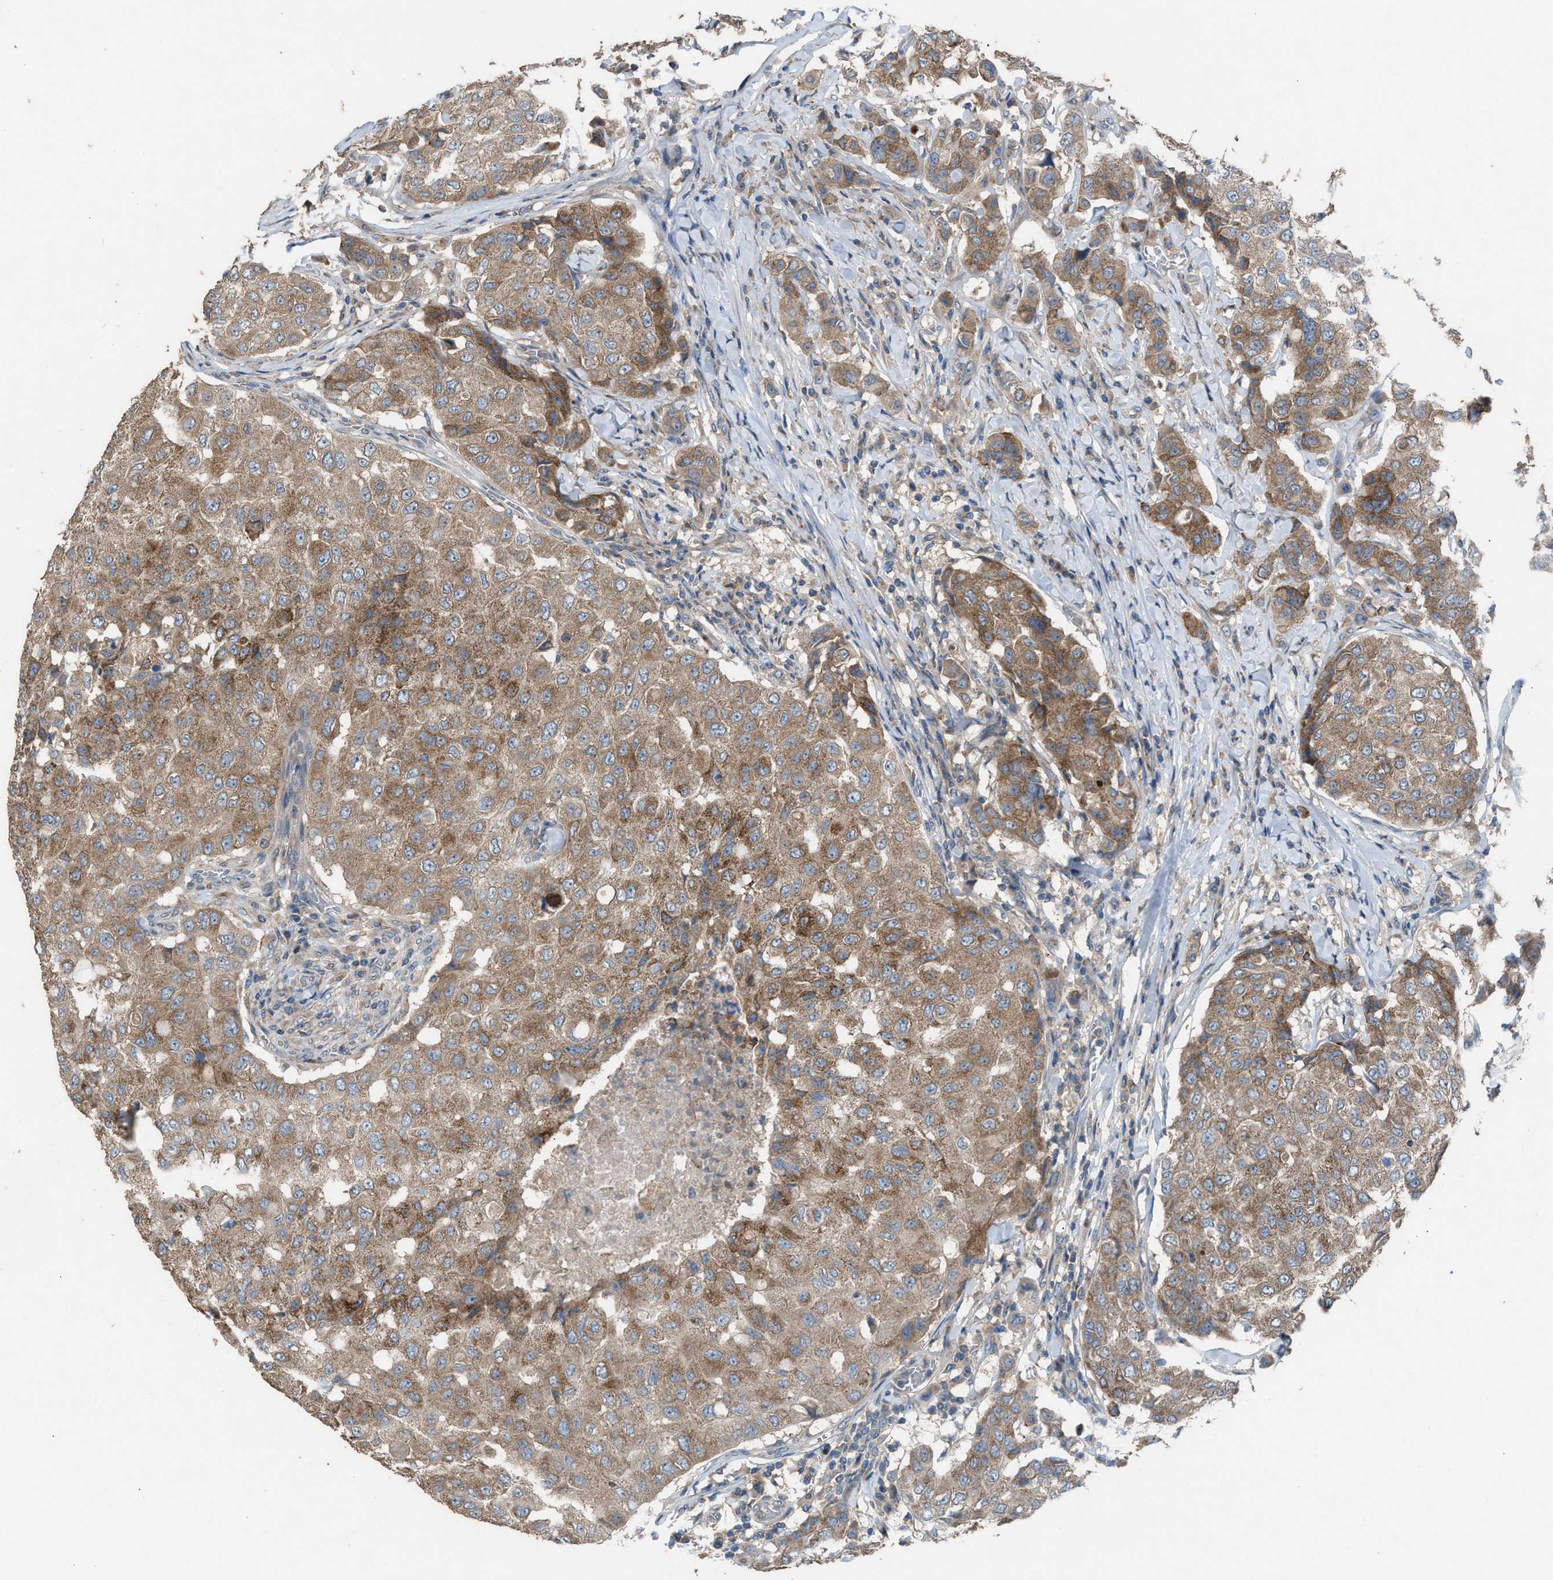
{"staining": {"intensity": "moderate", "quantity": ">75%", "location": "cytoplasmic/membranous"}, "tissue": "breast cancer", "cell_type": "Tumor cells", "image_type": "cancer", "snomed": [{"axis": "morphology", "description": "Duct carcinoma"}, {"axis": "topography", "description": "Breast"}], "caption": "The histopathology image shows staining of breast infiltrating ductal carcinoma, revealing moderate cytoplasmic/membranous protein expression (brown color) within tumor cells.", "gene": "TPK1", "patient": {"sex": "female", "age": 27}}